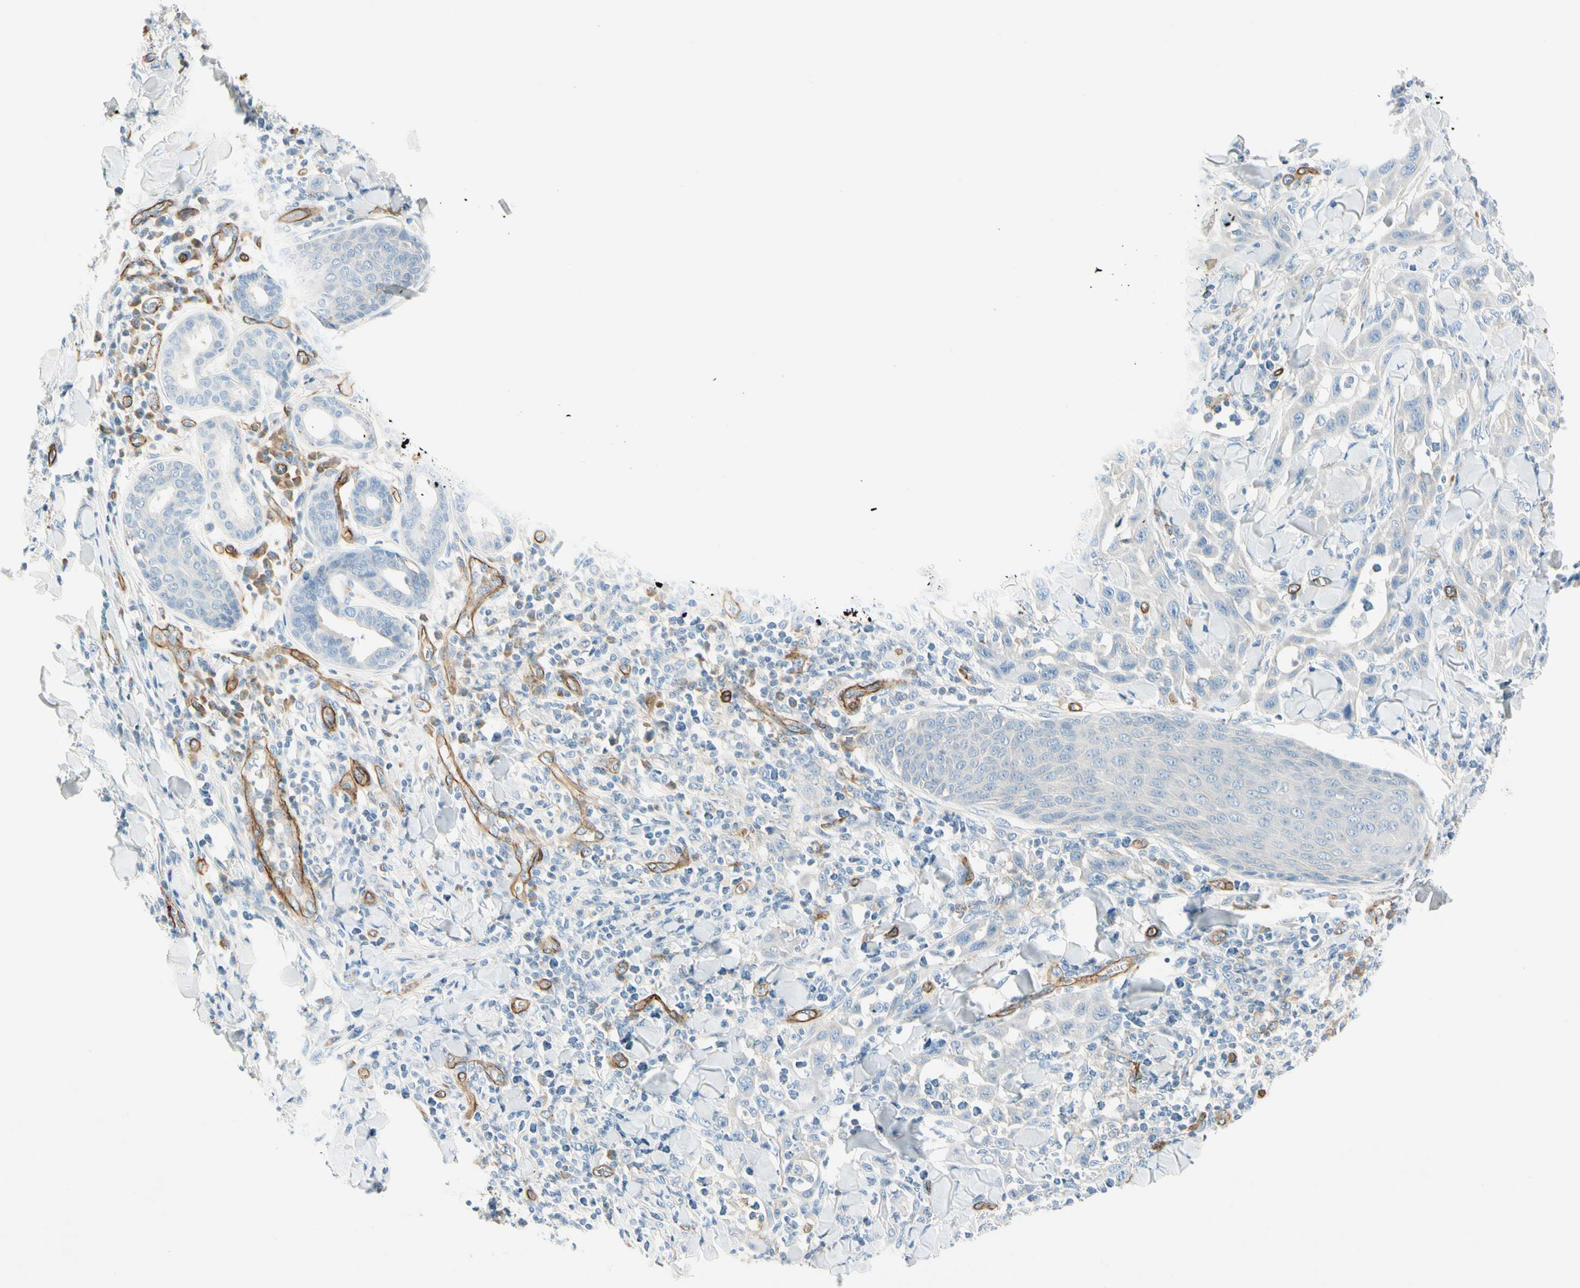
{"staining": {"intensity": "negative", "quantity": "none", "location": "none"}, "tissue": "skin cancer", "cell_type": "Tumor cells", "image_type": "cancer", "snomed": [{"axis": "morphology", "description": "Squamous cell carcinoma, NOS"}, {"axis": "topography", "description": "Skin"}], "caption": "Immunohistochemistry (IHC) micrograph of neoplastic tissue: human skin cancer stained with DAB demonstrates no significant protein staining in tumor cells. Brightfield microscopy of IHC stained with DAB (3,3'-diaminobenzidine) (brown) and hematoxylin (blue), captured at high magnification.", "gene": "CD93", "patient": {"sex": "male", "age": 24}}